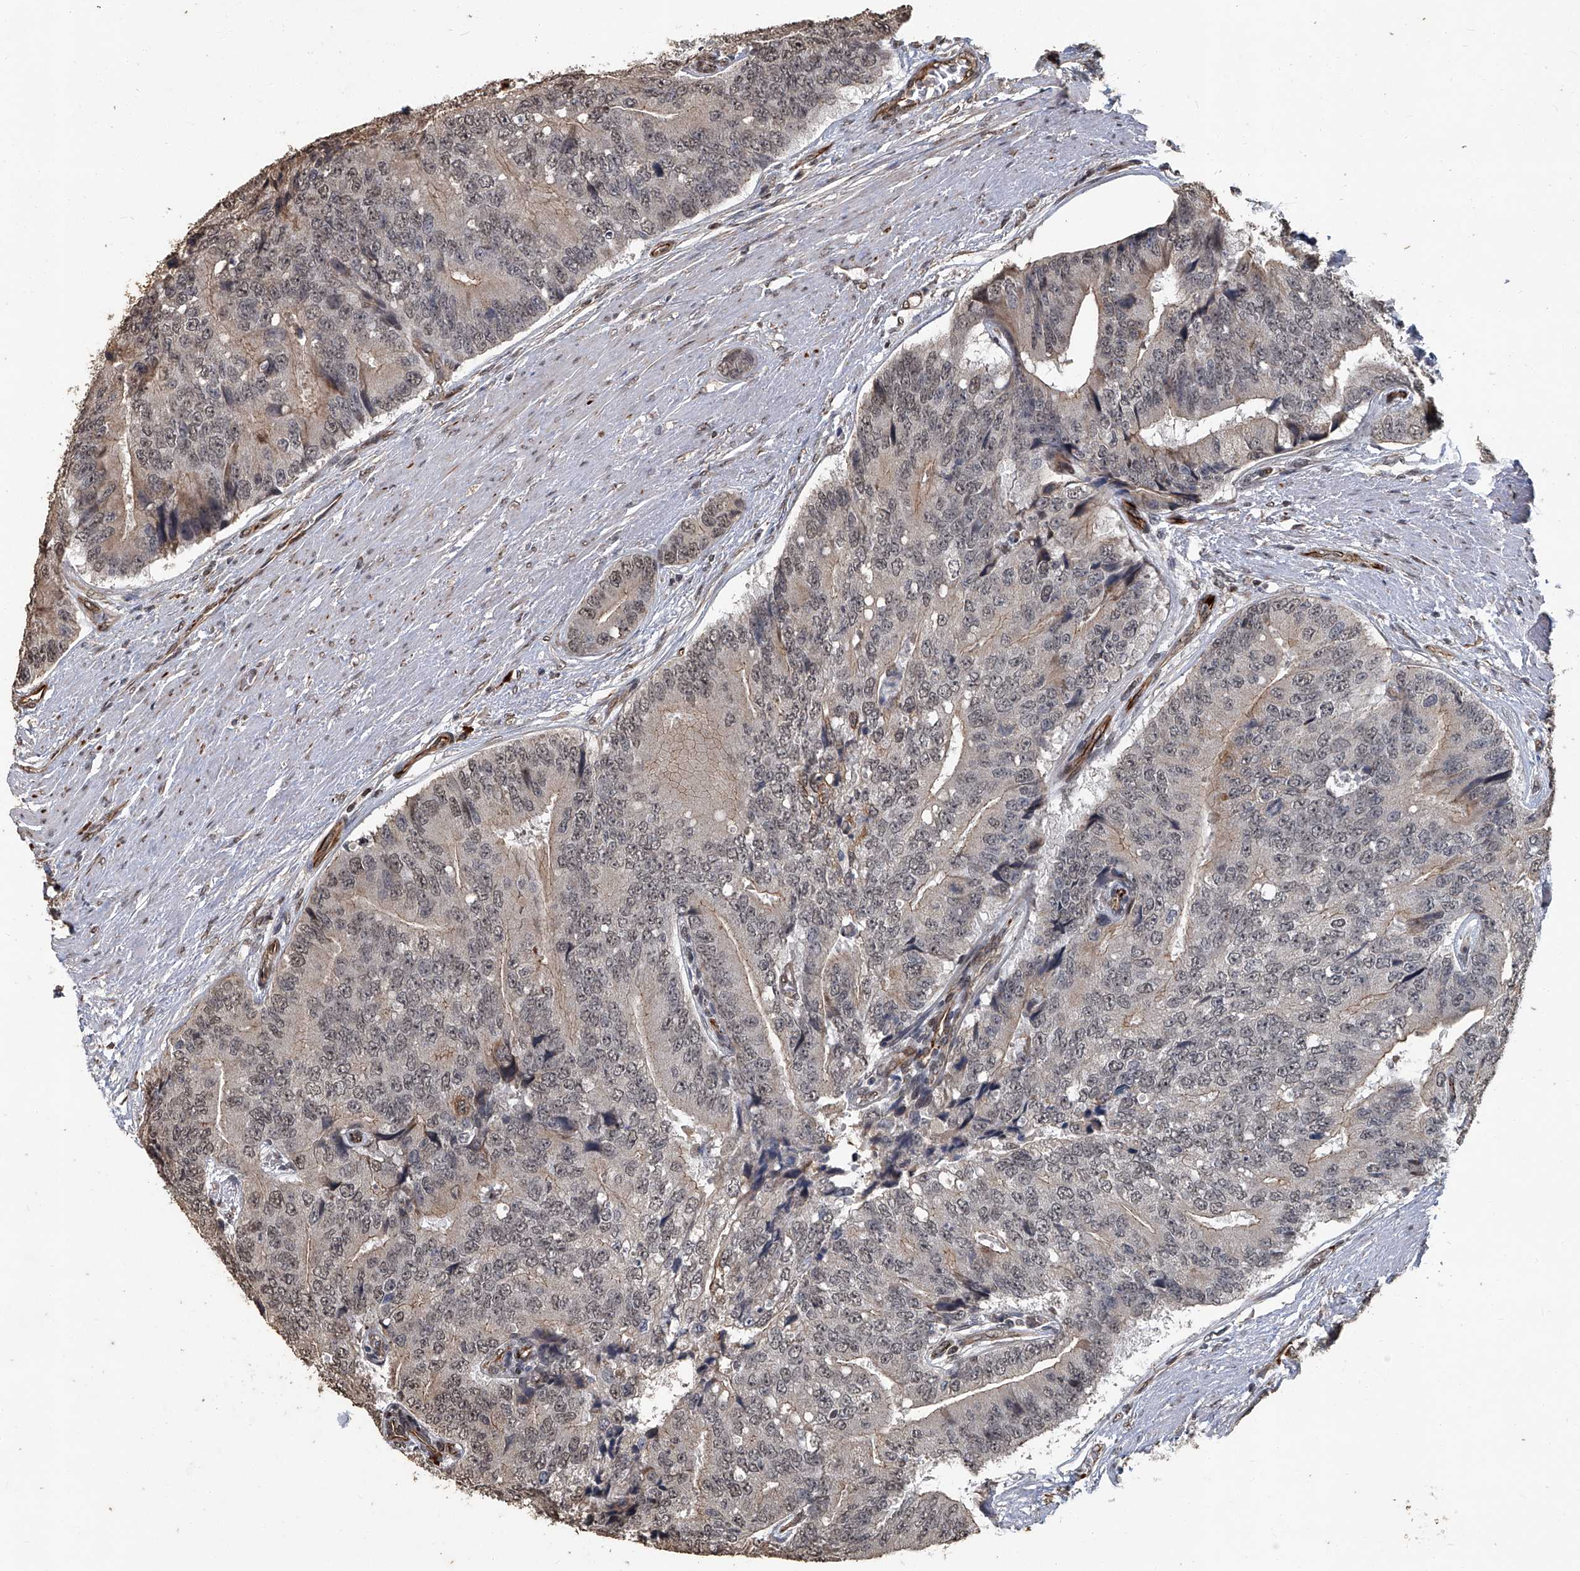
{"staining": {"intensity": "moderate", "quantity": "<25%", "location": "cytoplasmic/membranous"}, "tissue": "prostate cancer", "cell_type": "Tumor cells", "image_type": "cancer", "snomed": [{"axis": "morphology", "description": "Adenocarcinoma, High grade"}, {"axis": "topography", "description": "Prostate"}], "caption": "Human prostate adenocarcinoma (high-grade) stained for a protein (brown) demonstrates moderate cytoplasmic/membranous positive staining in about <25% of tumor cells.", "gene": "GPR132", "patient": {"sex": "male", "age": 70}}